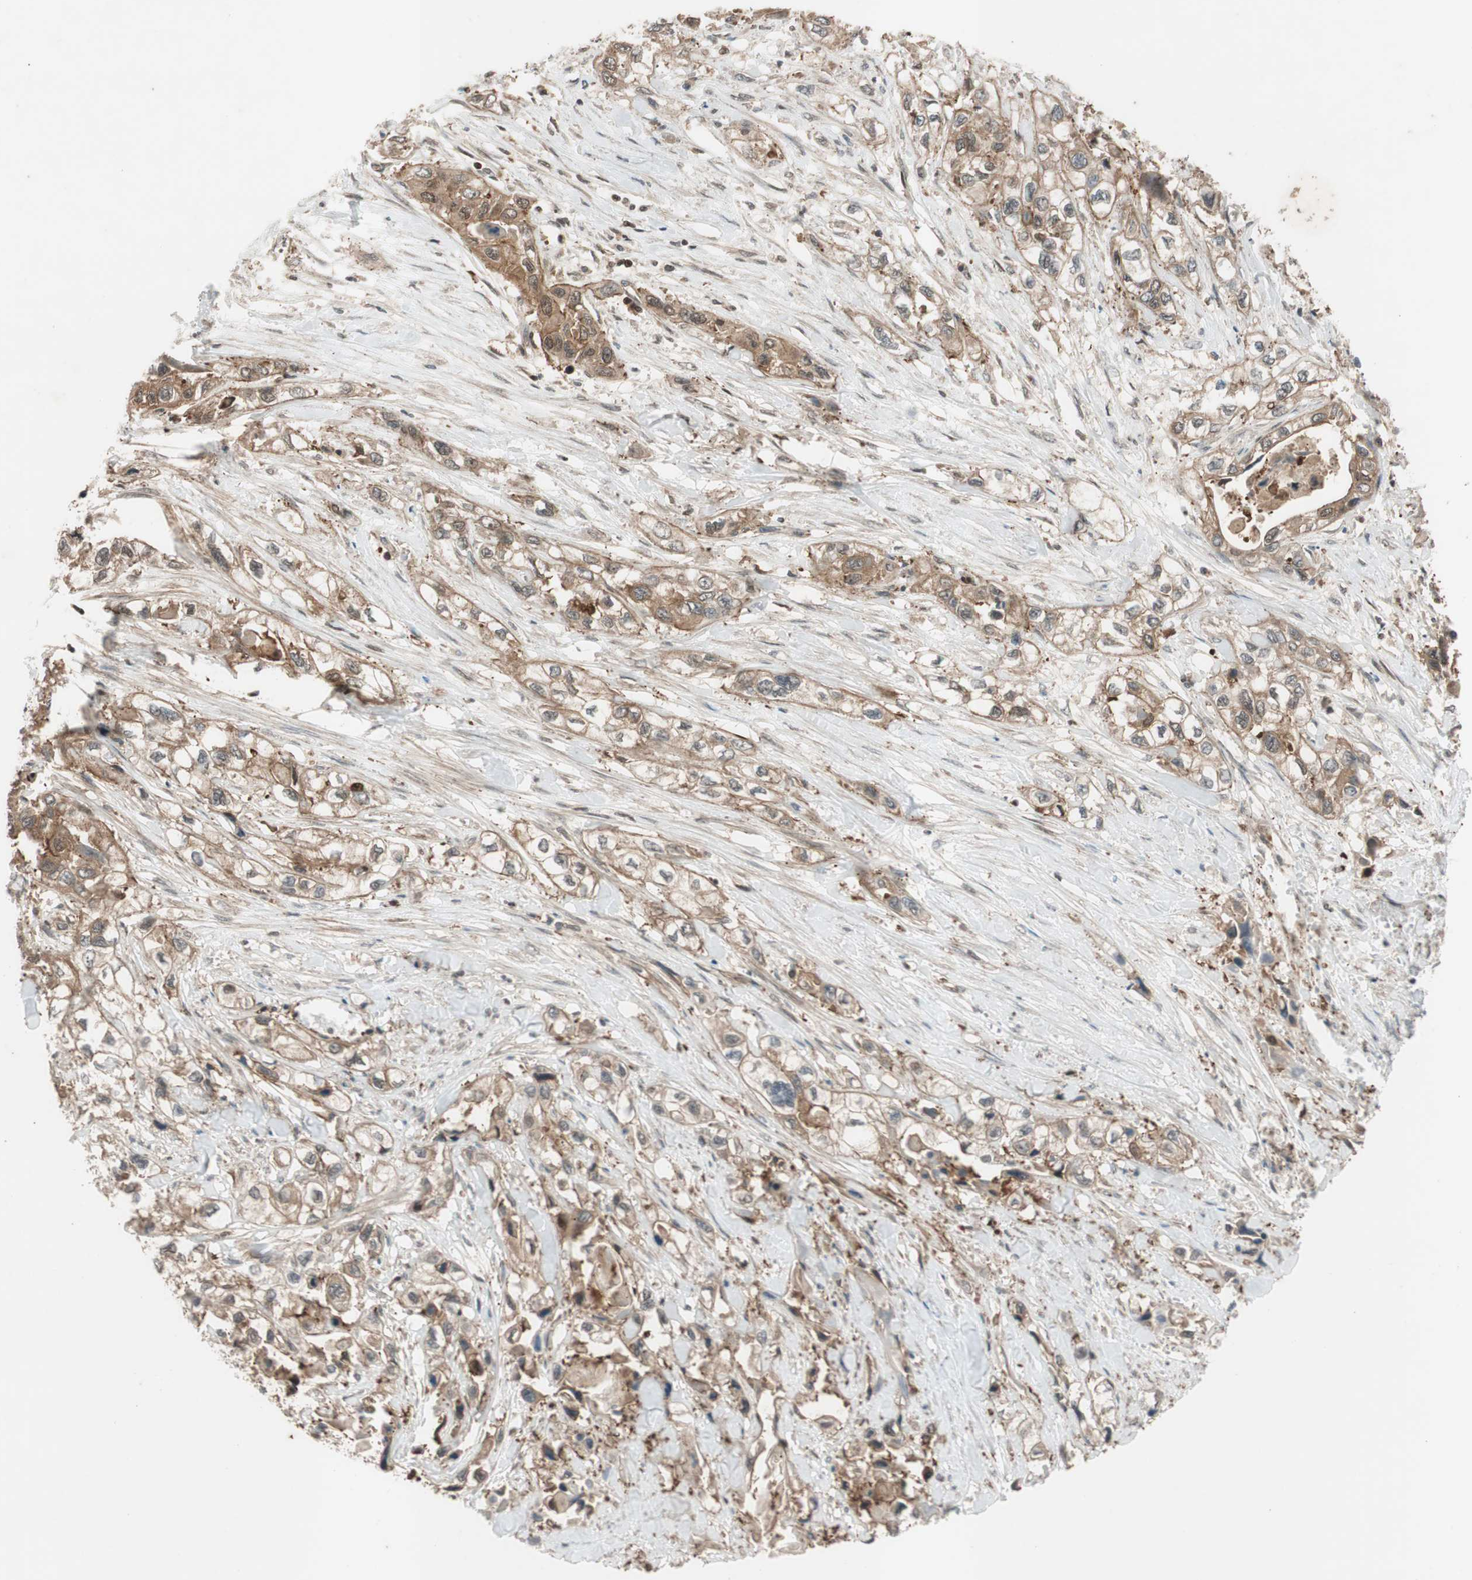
{"staining": {"intensity": "moderate", "quantity": ">75%", "location": "cytoplasmic/membranous"}, "tissue": "pancreatic cancer", "cell_type": "Tumor cells", "image_type": "cancer", "snomed": [{"axis": "morphology", "description": "Adenocarcinoma, NOS"}, {"axis": "topography", "description": "Pancreas"}], "caption": "Immunohistochemical staining of human pancreatic cancer (adenocarcinoma) demonstrates medium levels of moderate cytoplasmic/membranous staining in about >75% of tumor cells. (DAB (3,3'-diaminobenzidine) IHC with brightfield microscopy, high magnification).", "gene": "EPHA8", "patient": {"sex": "female", "age": 70}}